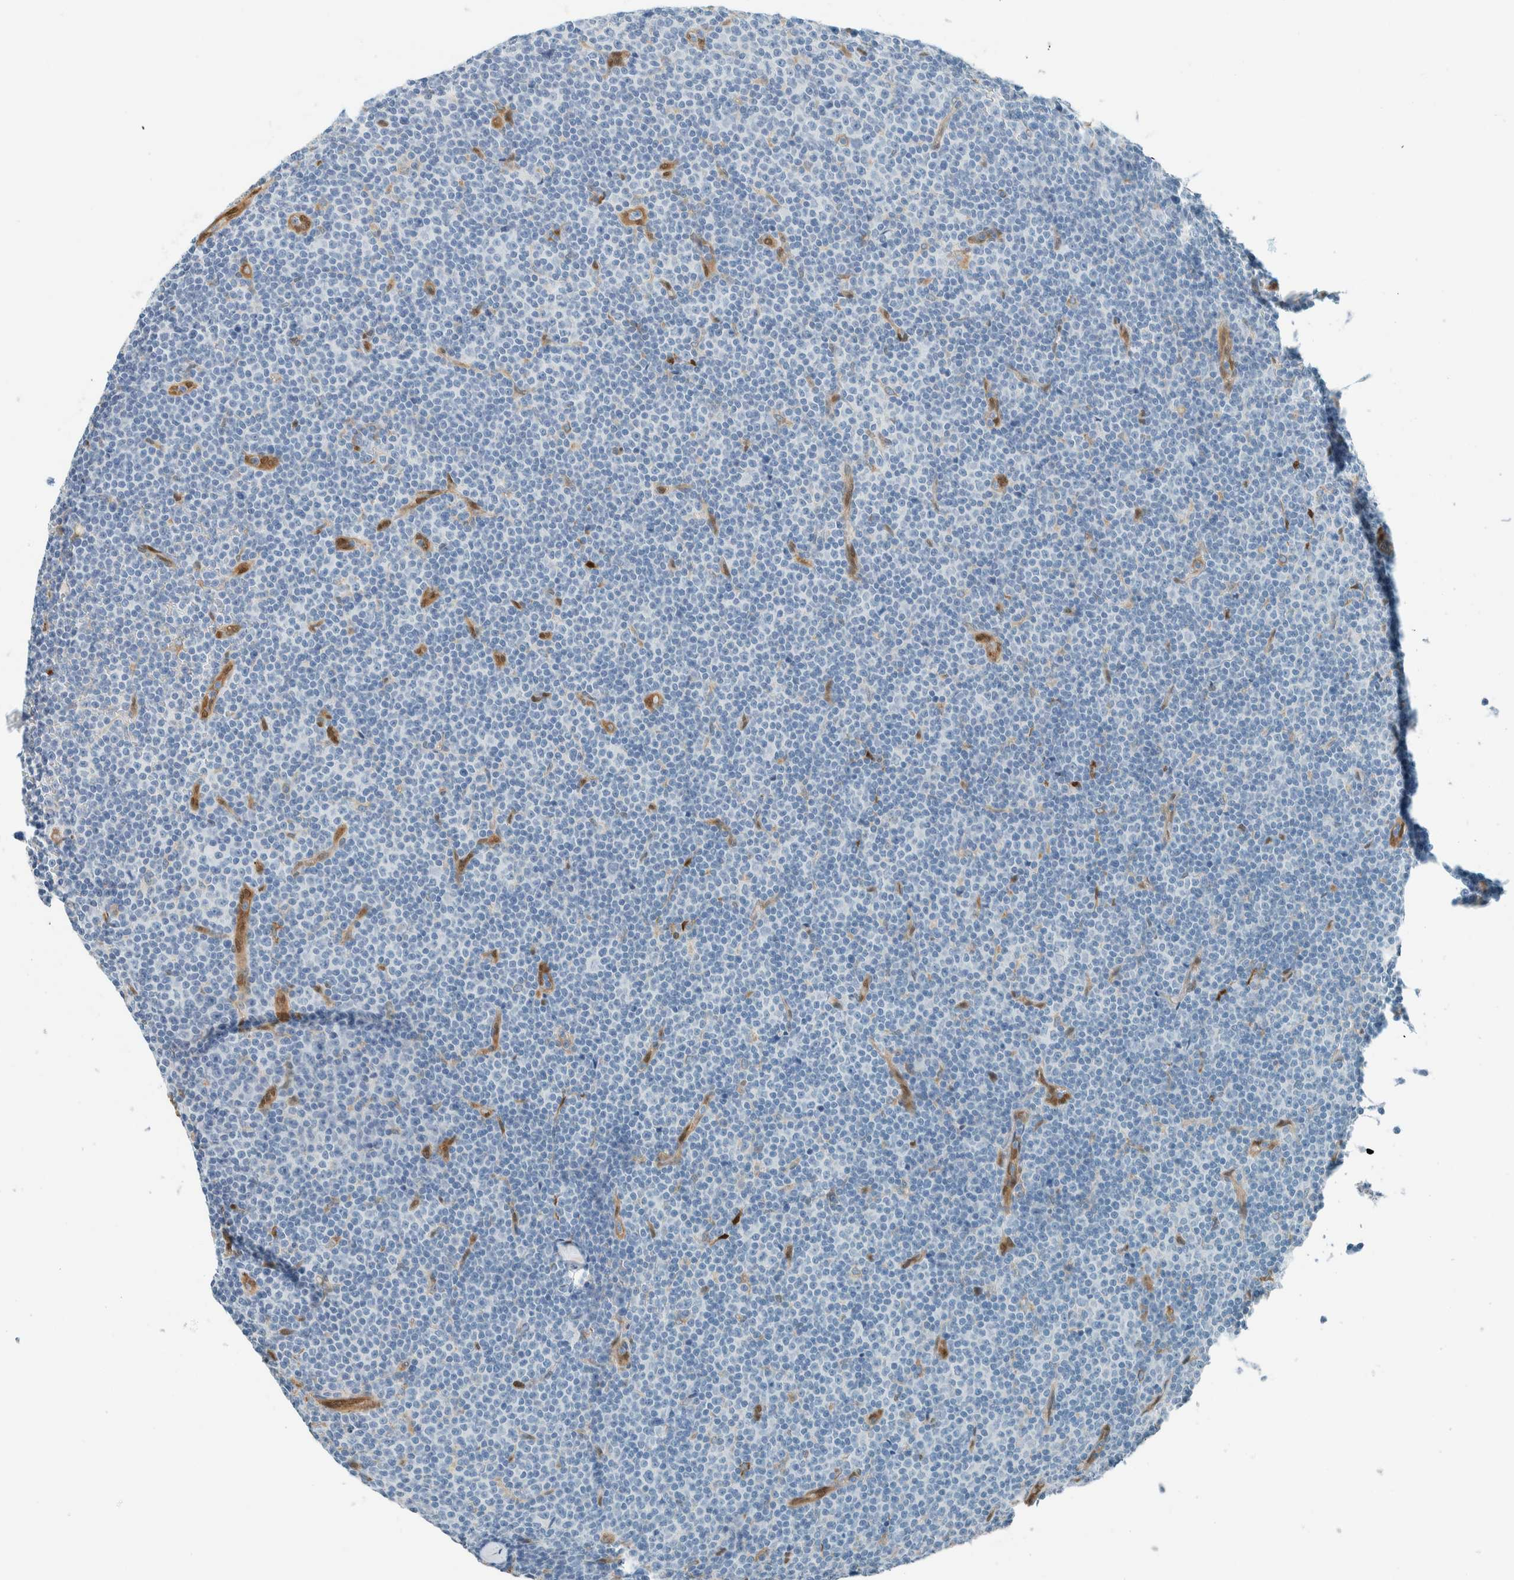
{"staining": {"intensity": "negative", "quantity": "none", "location": "none"}, "tissue": "lymphoma", "cell_type": "Tumor cells", "image_type": "cancer", "snomed": [{"axis": "morphology", "description": "Malignant lymphoma, non-Hodgkin's type, Low grade"}, {"axis": "topography", "description": "Lymph node"}], "caption": "Tumor cells are negative for protein expression in human lymphoma. The staining was performed using DAB to visualize the protein expression in brown, while the nuclei were stained in blue with hematoxylin (Magnification: 20x).", "gene": "NXN", "patient": {"sex": "female", "age": 67}}